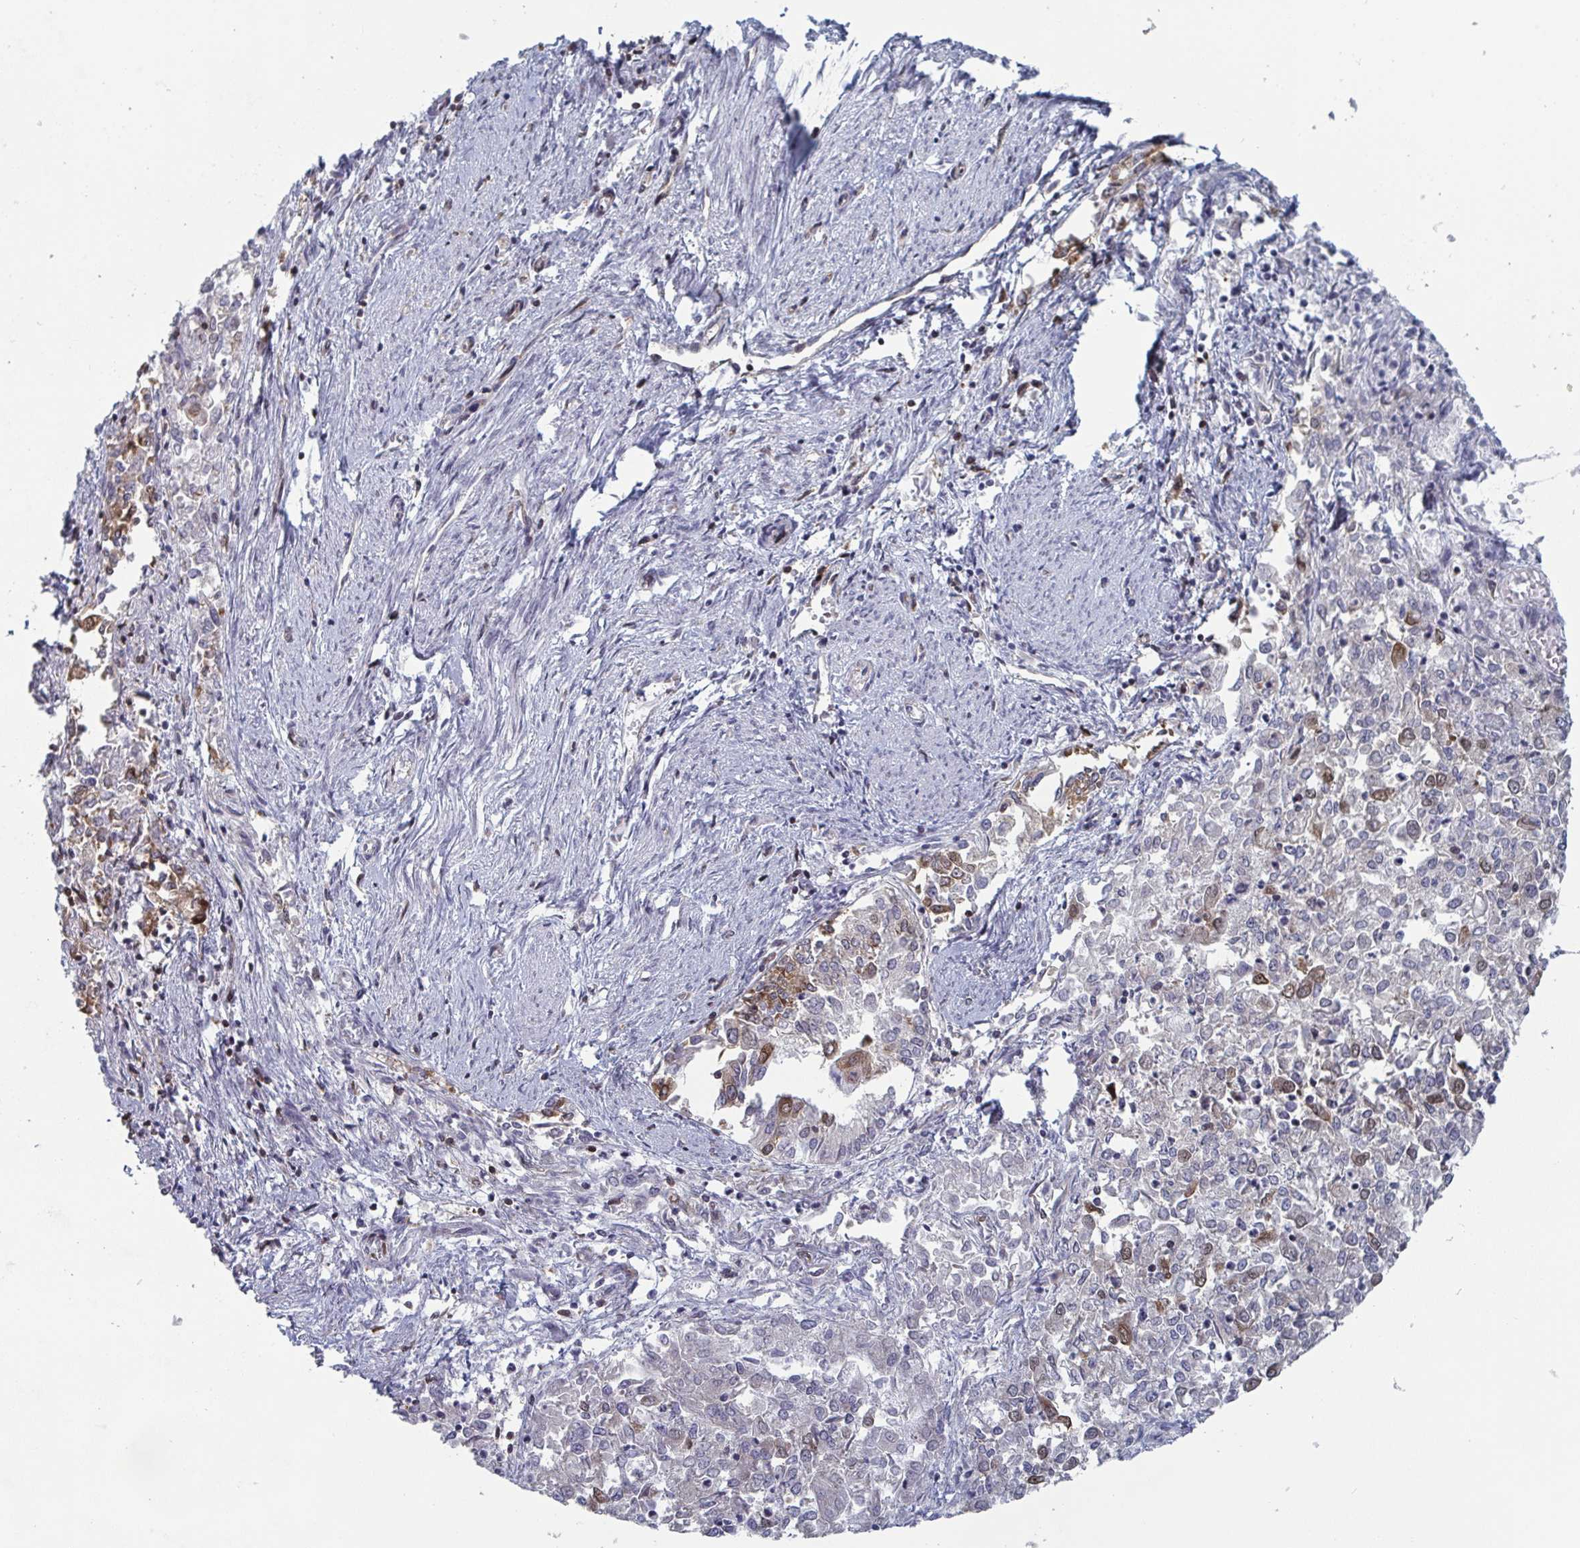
{"staining": {"intensity": "moderate", "quantity": "<25%", "location": "cytoplasmic/membranous"}, "tissue": "endometrial cancer", "cell_type": "Tumor cells", "image_type": "cancer", "snomed": [{"axis": "morphology", "description": "Adenocarcinoma, NOS"}, {"axis": "topography", "description": "Endometrium"}], "caption": "Immunohistochemistry (IHC) photomicrograph of human adenocarcinoma (endometrial) stained for a protein (brown), which demonstrates low levels of moderate cytoplasmic/membranous expression in approximately <25% of tumor cells.", "gene": "GAR1", "patient": {"sex": "female", "age": 57}}